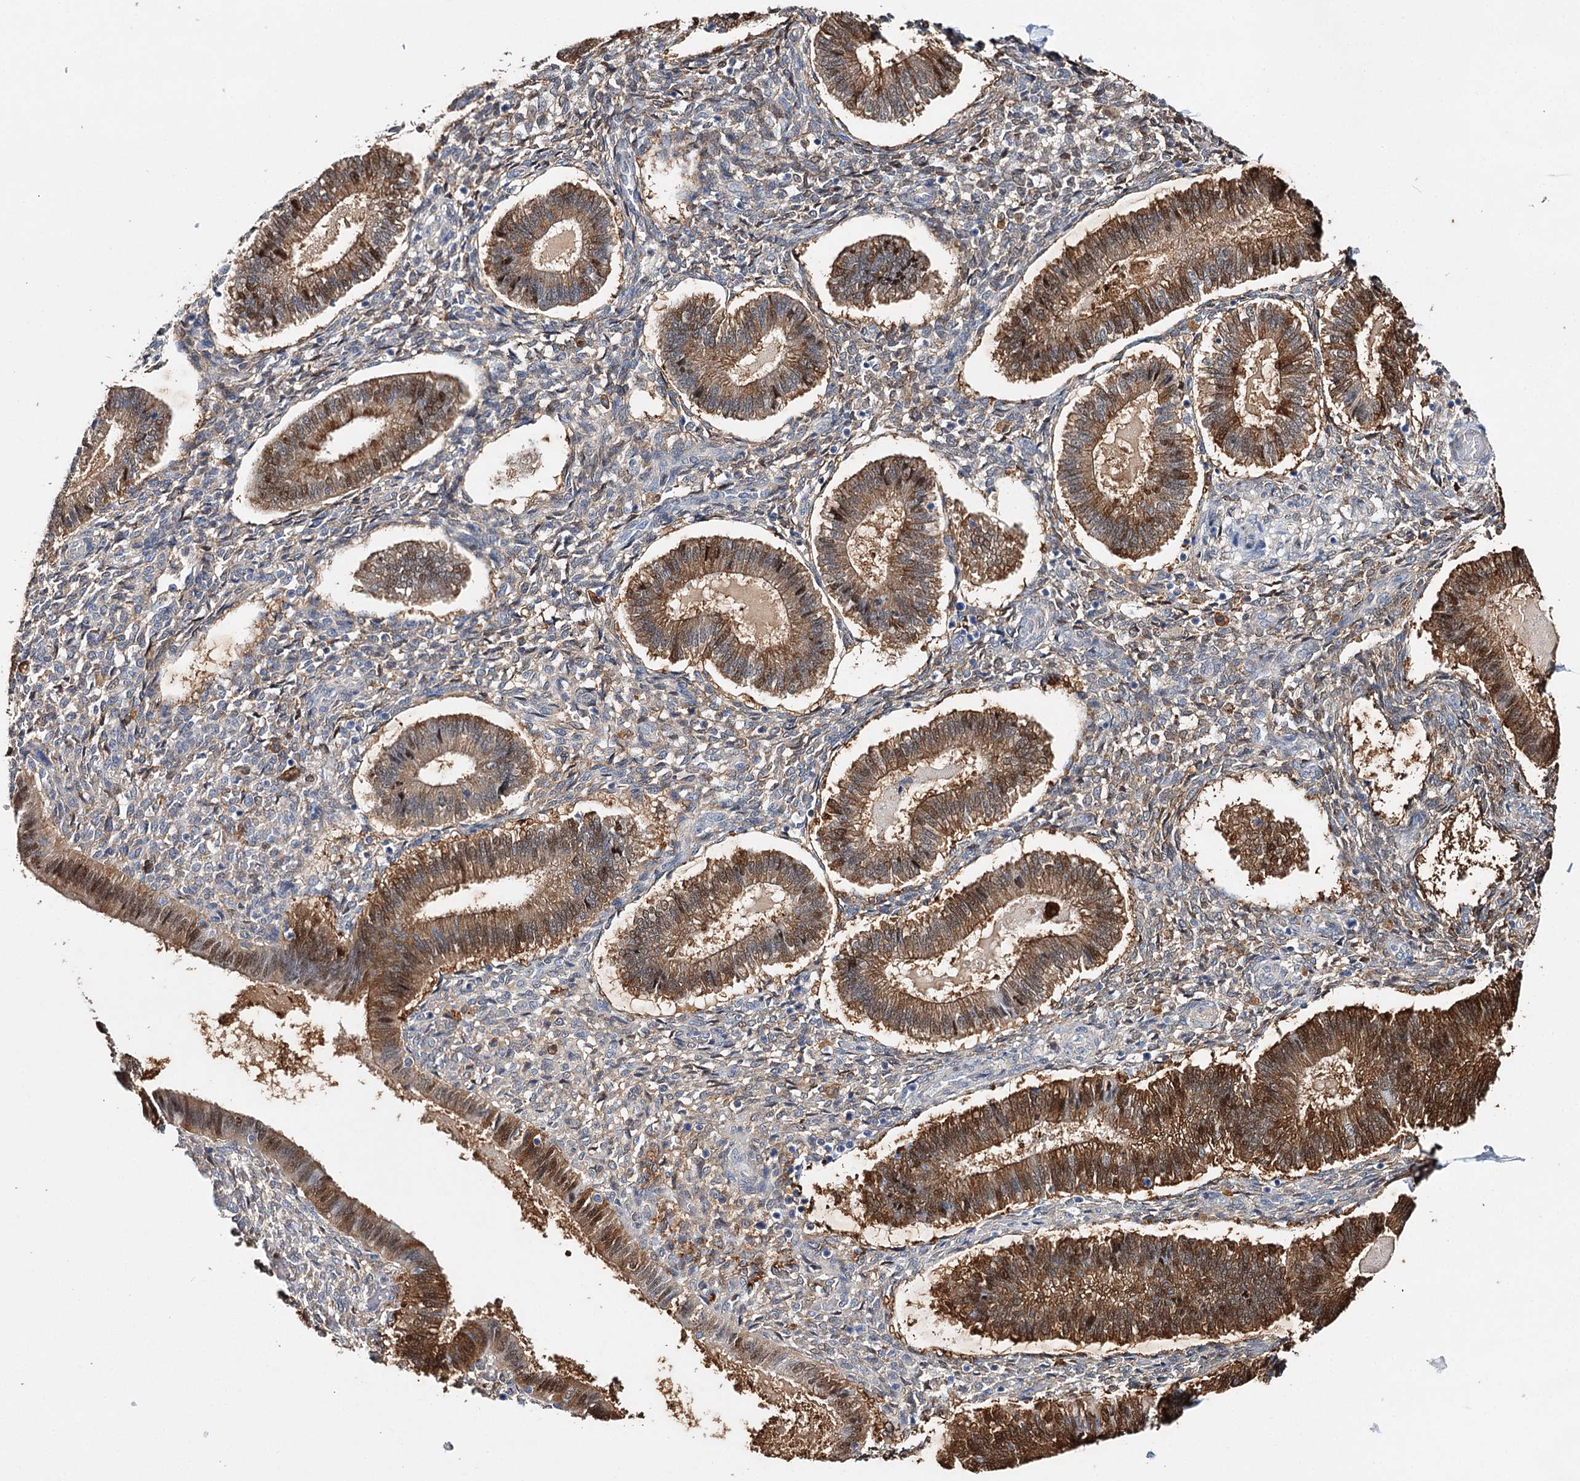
{"staining": {"intensity": "moderate", "quantity": "25%-75%", "location": "cytoplasmic/membranous"}, "tissue": "endometrium", "cell_type": "Cells in endometrial stroma", "image_type": "normal", "snomed": [{"axis": "morphology", "description": "Normal tissue, NOS"}, {"axis": "topography", "description": "Endometrium"}], "caption": "This is an image of IHC staining of benign endometrium, which shows moderate expression in the cytoplasmic/membranous of cells in endometrial stroma.", "gene": "CFAP46", "patient": {"sex": "female", "age": 25}}